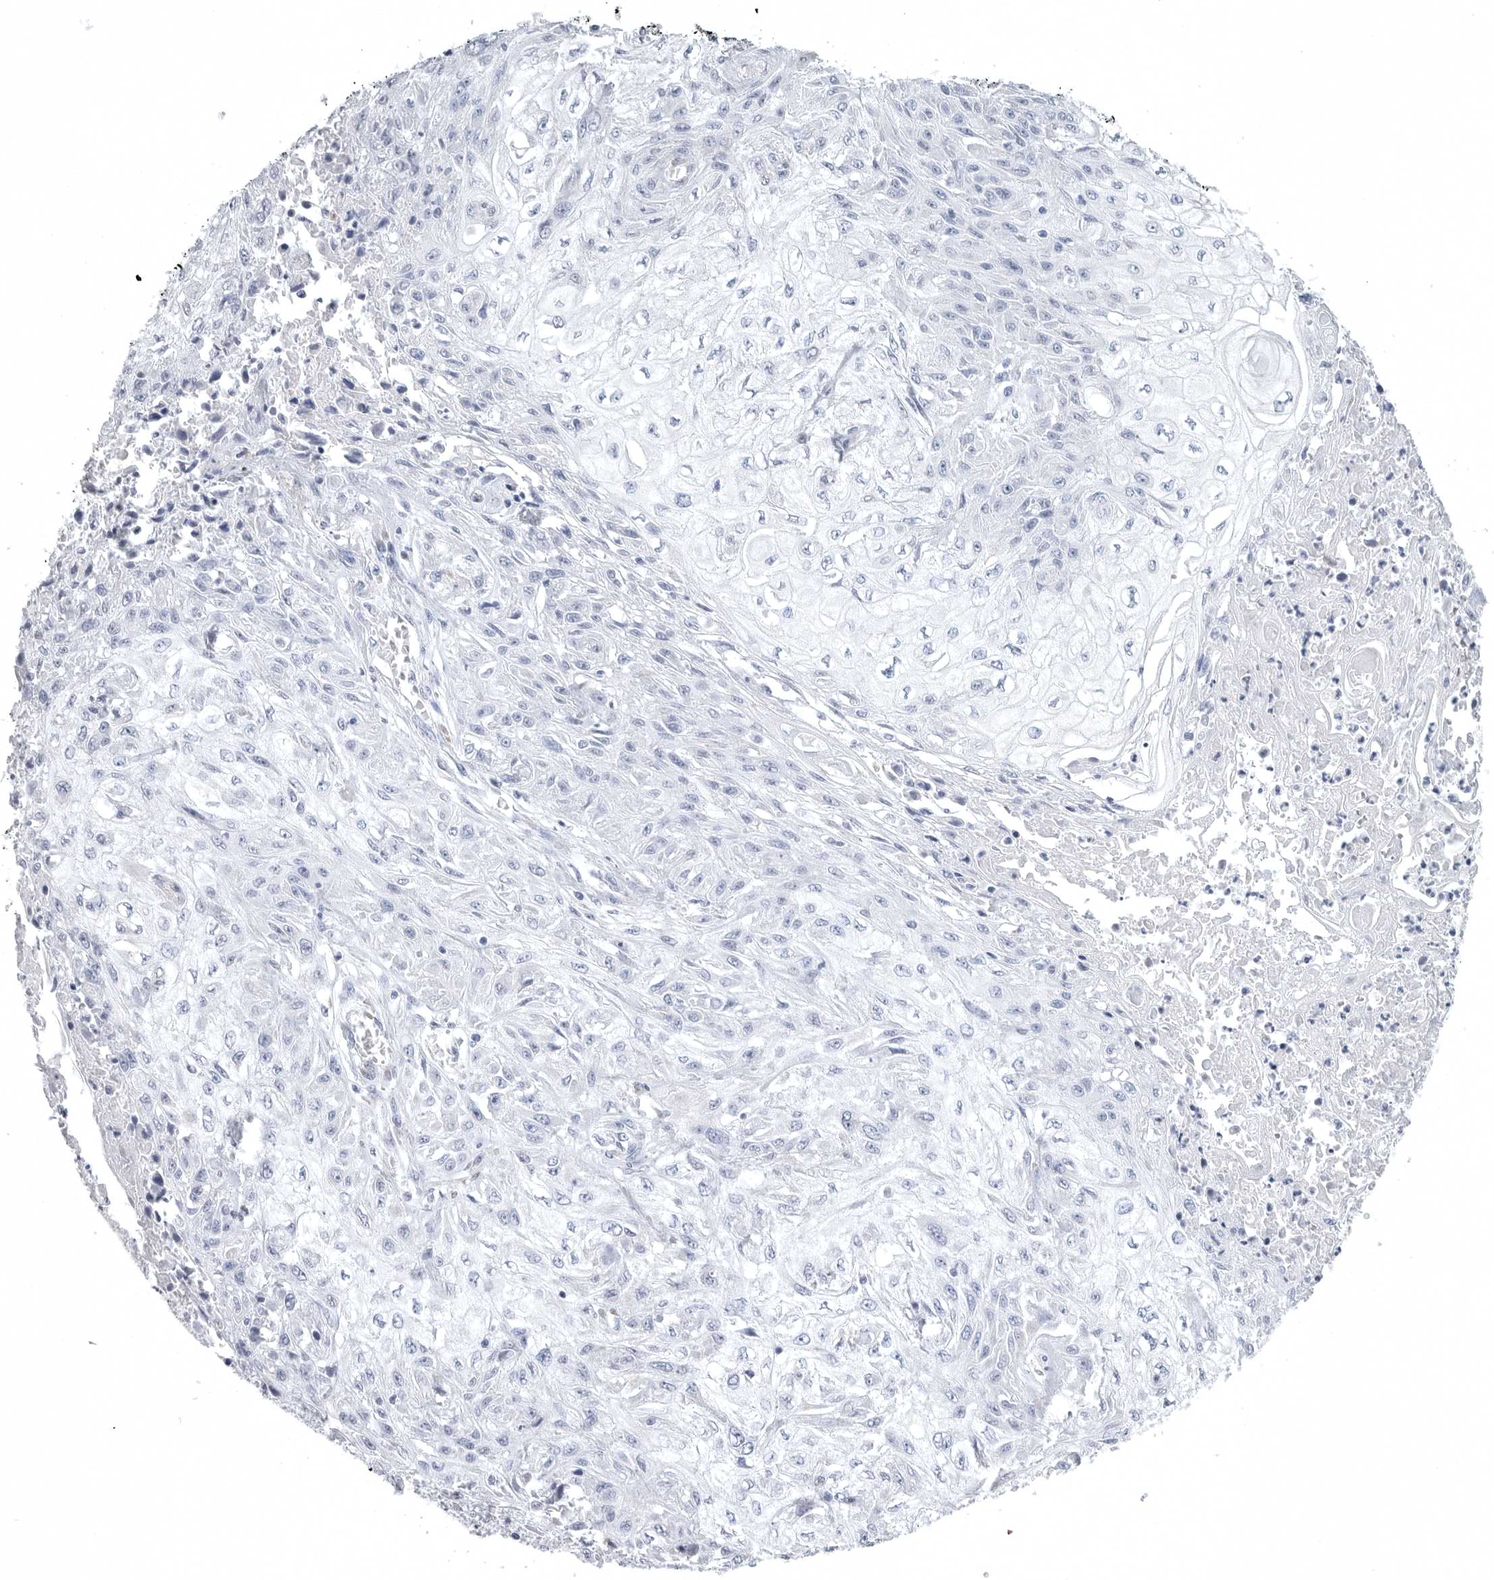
{"staining": {"intensity": "negative", "quantity": "none", "location": "none"}, "tissue": "skin cancer", "cell_type": "Tumor cells", "image_type": "cancer", "snomed": [{"axis": "morphology", "description": "Squamous cell carcinoma, NOS"}, {"axis": "morphology", "description": "Squamous cell carcinoma, metastatic, NOS"}, {"axis": "topography", "description": "Skin"}, {"axis": "topography", "description": "Lymph node"}], "caption": "Immunohistochemical staining of human skin cancer (metastatic squamous cell carcinoma) exhibits no significant positivity in tumor cells. The staining was performed using DAB (3,3'-diaminobenzidine) to visualize the protein expression in brown, while the nuclei were stained in blue with hematoxylin (Magnification: 20x).", "gene": "TIMP1", "patient": {"sex": "male", "age": 75}}